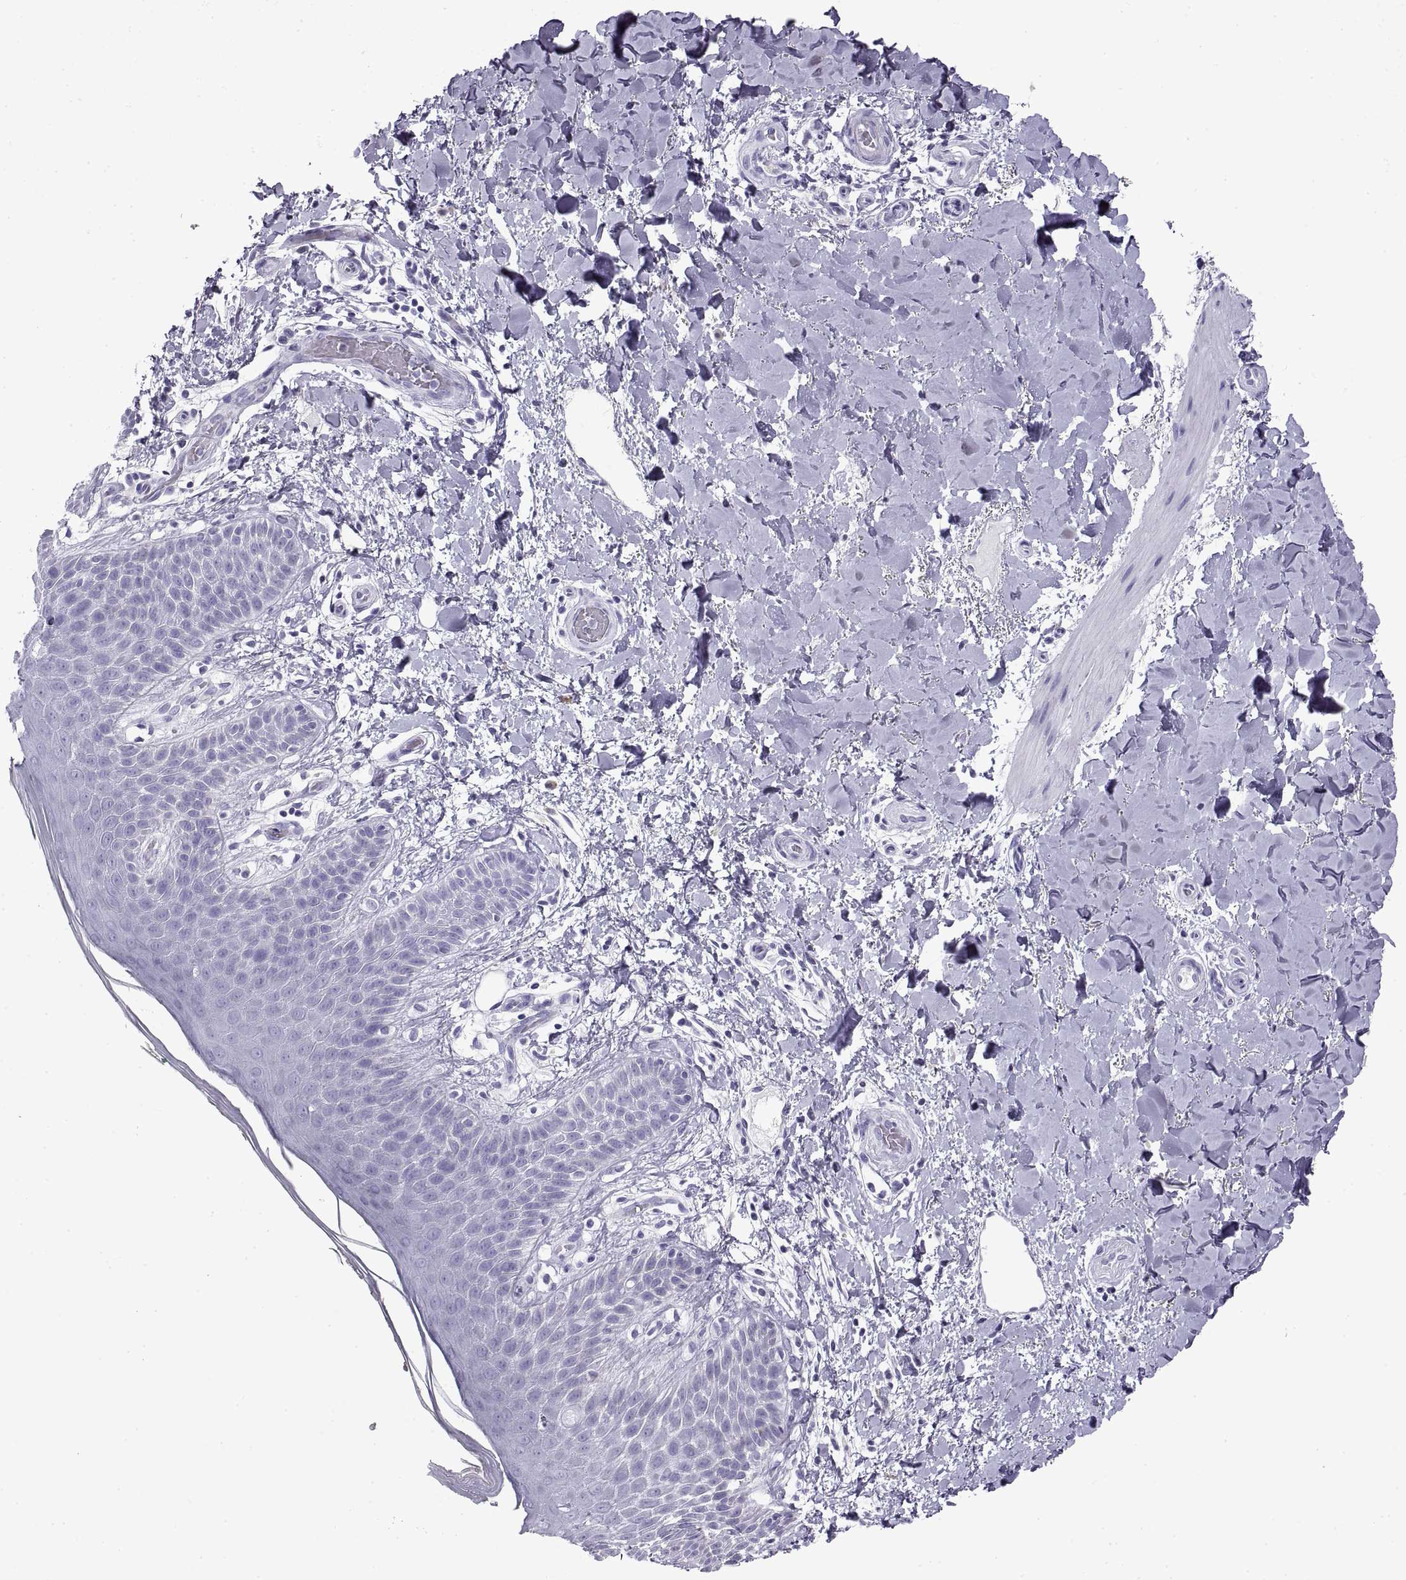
{"staining": {"intensity": "negative", "quantity": "none", "location": "none"}, "tissue": "skin", "cell_type": "Epidermal cells", "image_type": "normal", "snomed": [{"axis": "morphology", "description": "Normal tissue, NOS"}, {"axis": "topography", "description": "Anal"}], "caption": "DAB immunohistochemical staining of unremarkable skin demonstrates no significant staining in epidermal cells. (DAB (3,3'-diaminobenzidine) immunohistochemistry, high magnification).", "gene": "RLBP1", "patient": {"sex": "male", "age": 36}}